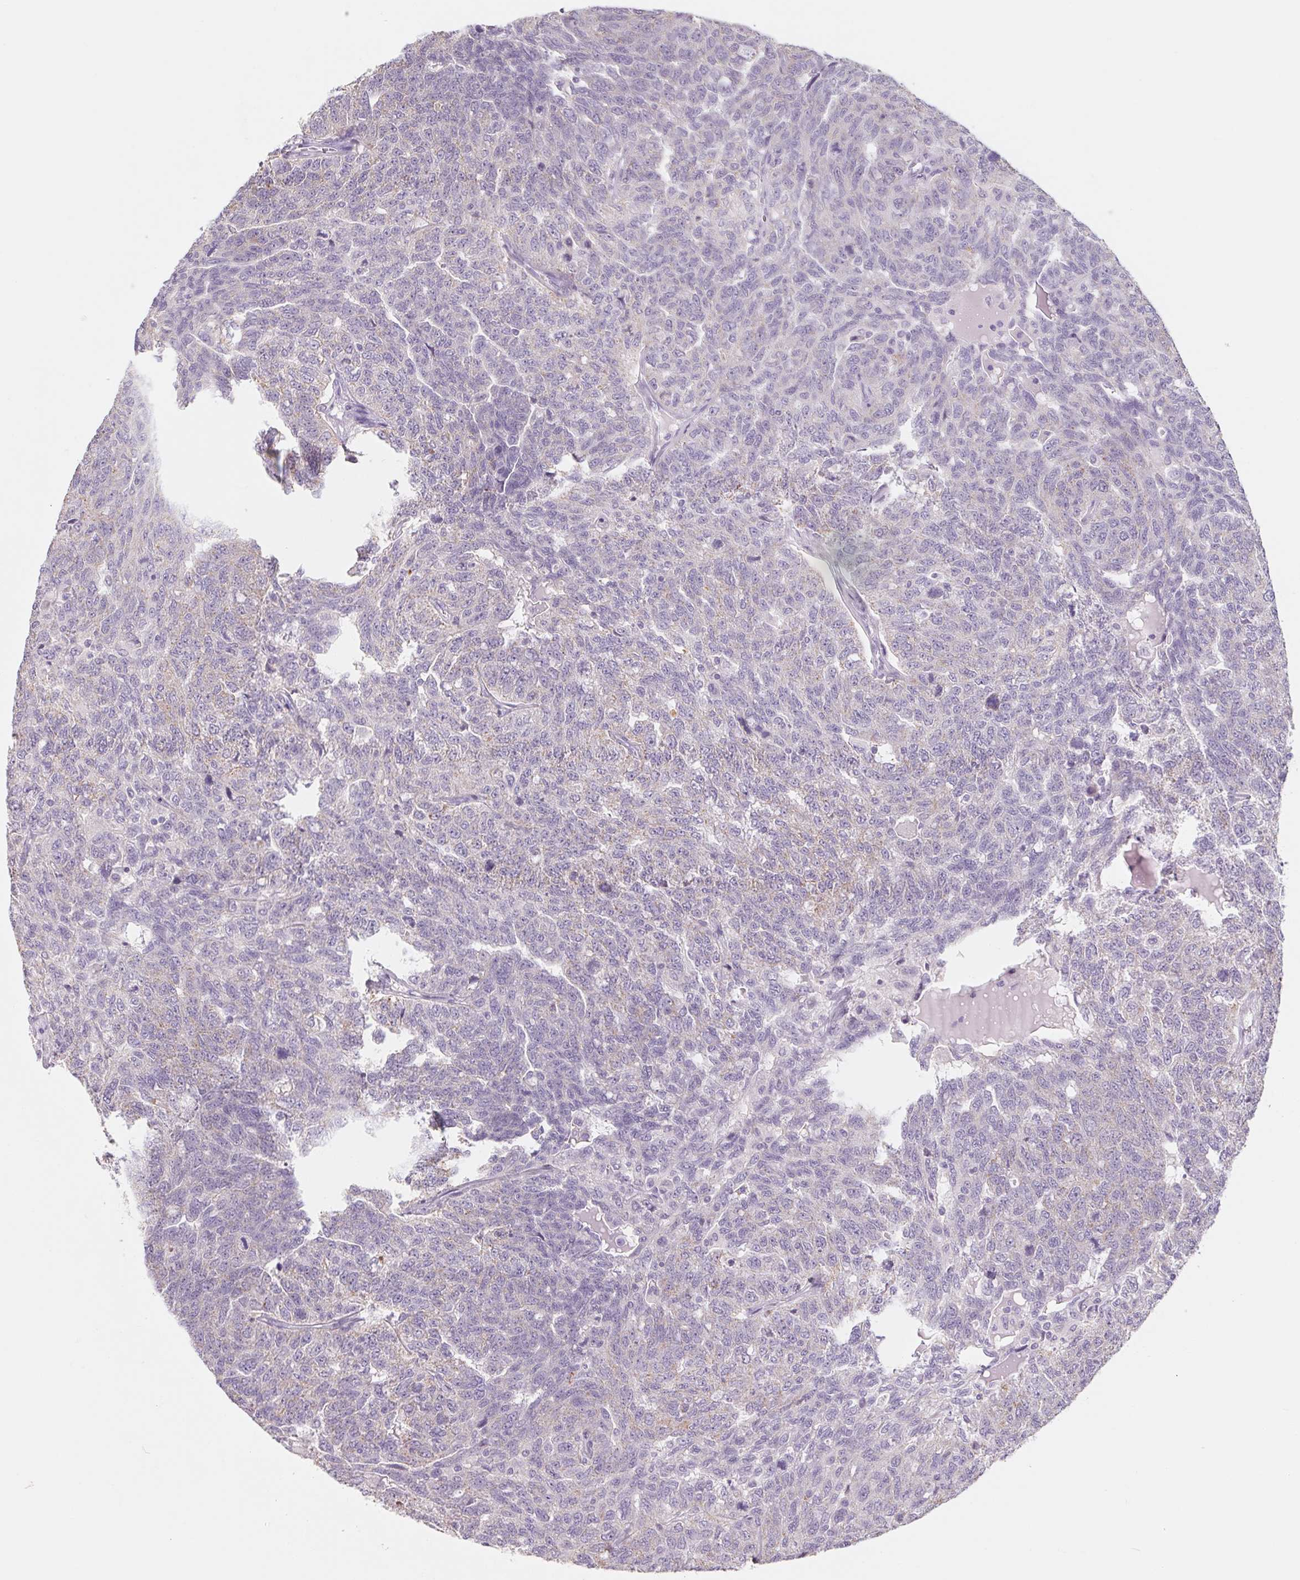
{"staining": {"intensity": "negative", "quantity": "none", "location": "none"}, "tissue": "ovarian cancer", "cell_type": "Tumor cells", "image_type": "cancer", "snomed": [{"axis": "morphology", "description": "Cystadenocarcinoma, serous, NOS"}, {"axis": "topography", "description": "Ovary"}], "caption": "Immunohistochemistry micrograph of ovarian cancer stained for a protein (brown), which displays no positivity in tumor cells.", "gene": "POU1F1", "patient": {"sex": "female", "age": 71}}